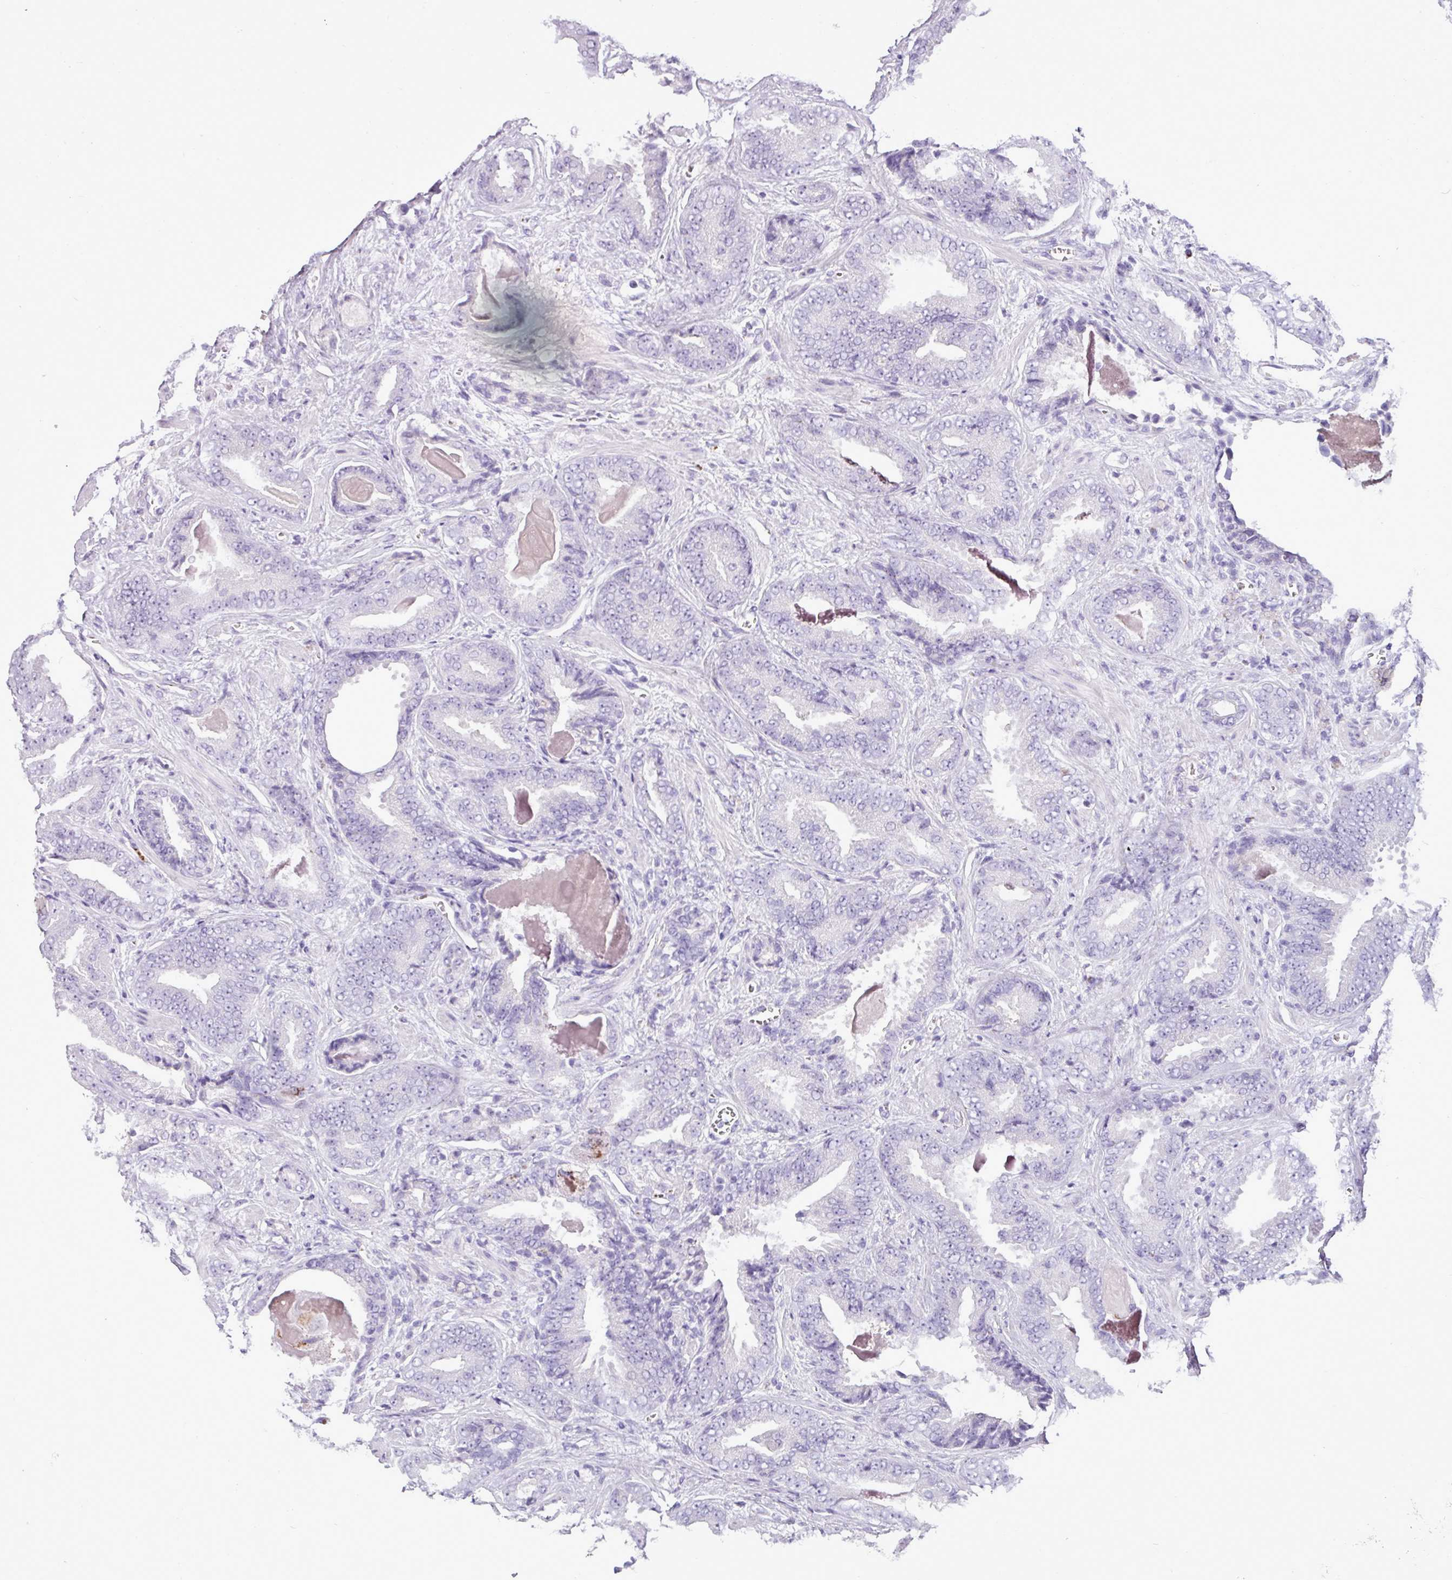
{"staining": {"intensity": "negative", "quantity": "none", "location": "none"}, "tissue": "prostate cancer", "cell_type": "Tumor cells", "image_type": "cancer", "snomed": [{"axis": "morphology", "description": "Adenocarcinoma, Low grade"}, {"axis": "topography", "description": "Prostate"}], "caption": "The image shows no significant staining in tumor cells of prostate cancer (adenocarcinoma (low-grade)).", "gene": "FAM43A", "patient": {"sex": "male", "age": 62}}